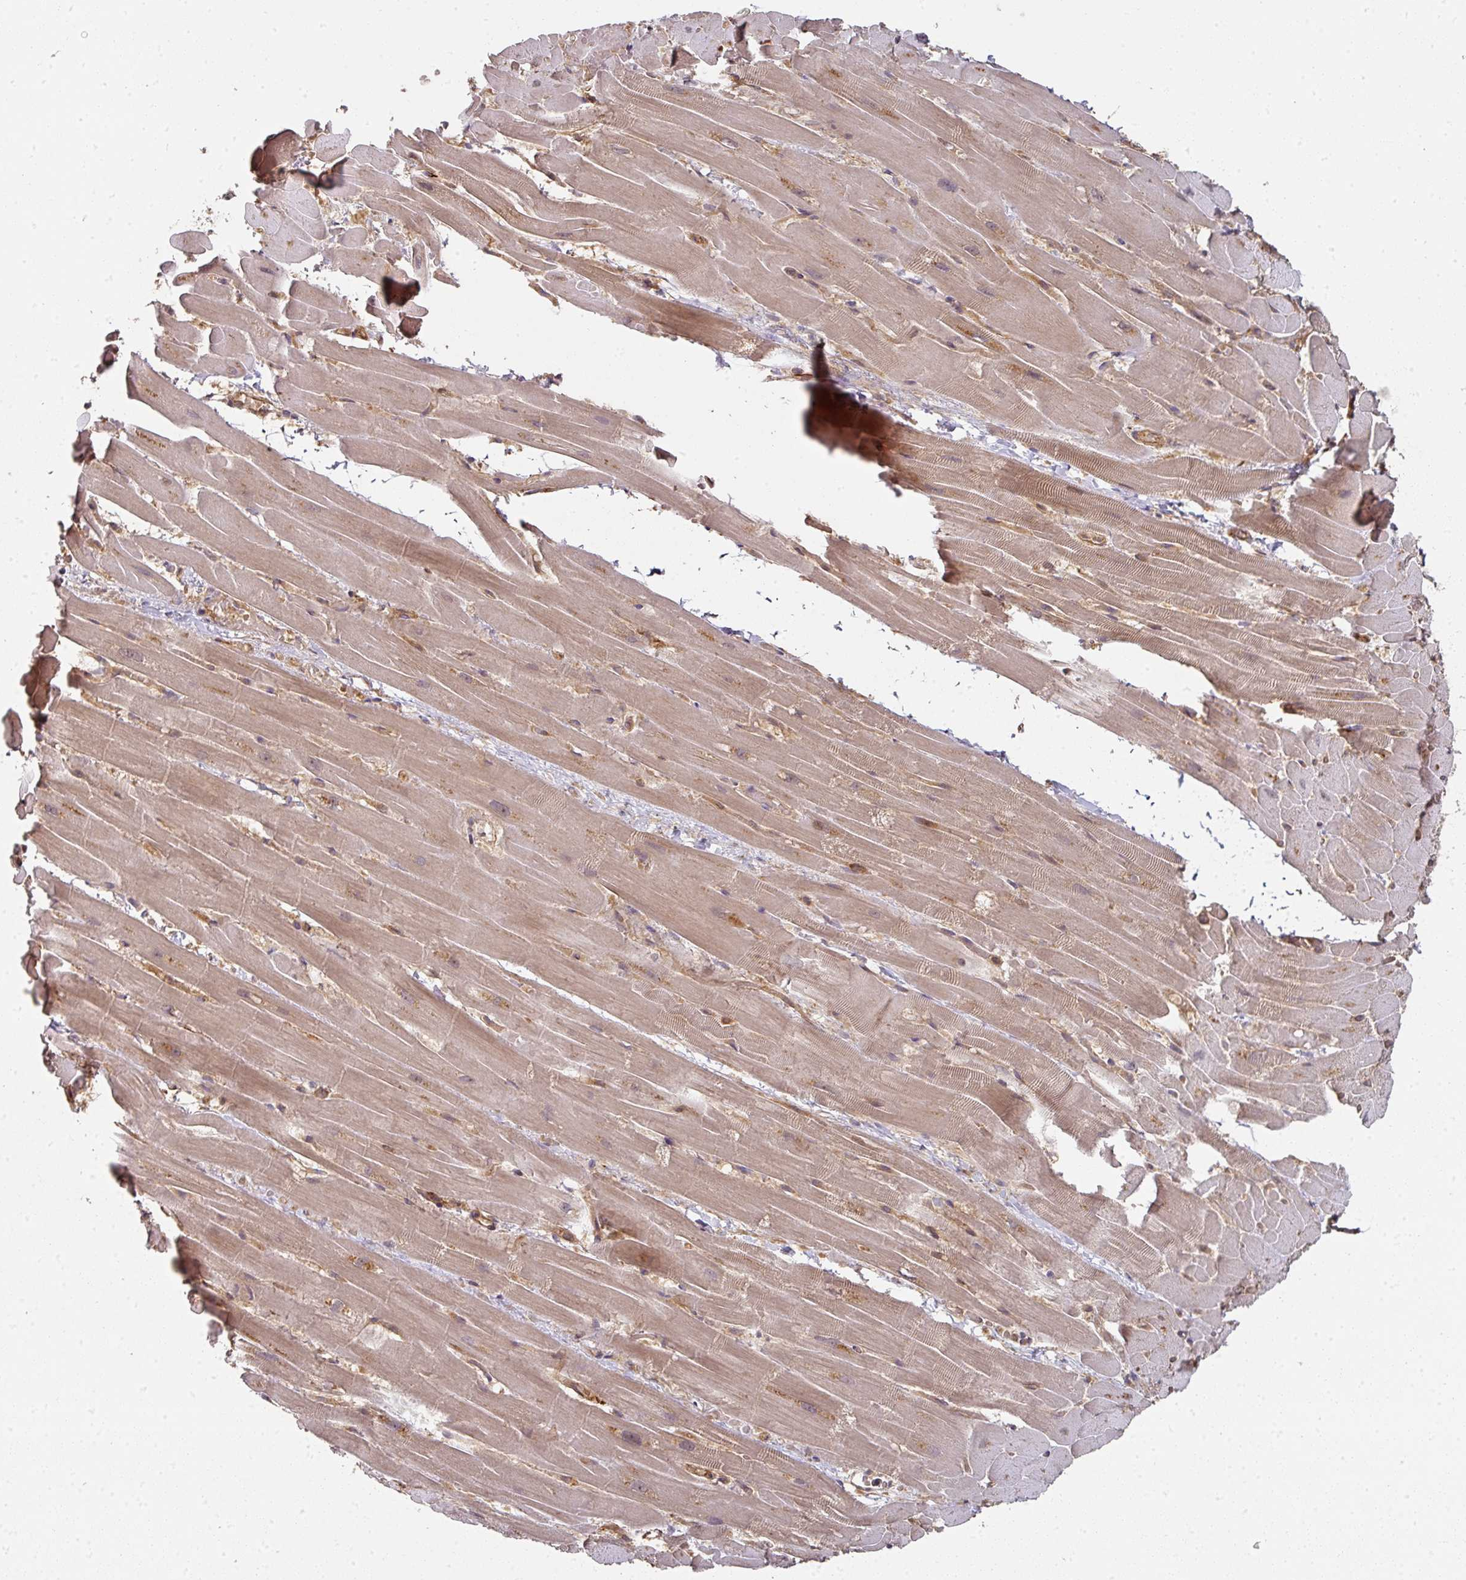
{"staining": {"intensity": "weak", "quantity": ">75%", "location": "cytoplasmic/membranous"}, "tissue": "heart muscle", "cell_type": "Cardiomyocytes", "image_type": "normal", "snomed": [{"axis": "morphology", "description": "Normal tissue, NOS"}, {"axis": "topography", "description": "Heart"}], "caption": "The histopathology image demonstrates a brown stain indicating the presence of a protein in the cytoplasmic/membranous of cardiomyocytes in heart muscle. (Brightfield microscopy of DAB IHC at high magnification).", "gene": "EIF4EBP2", "patient": {"sex": "male", "age": 37}}